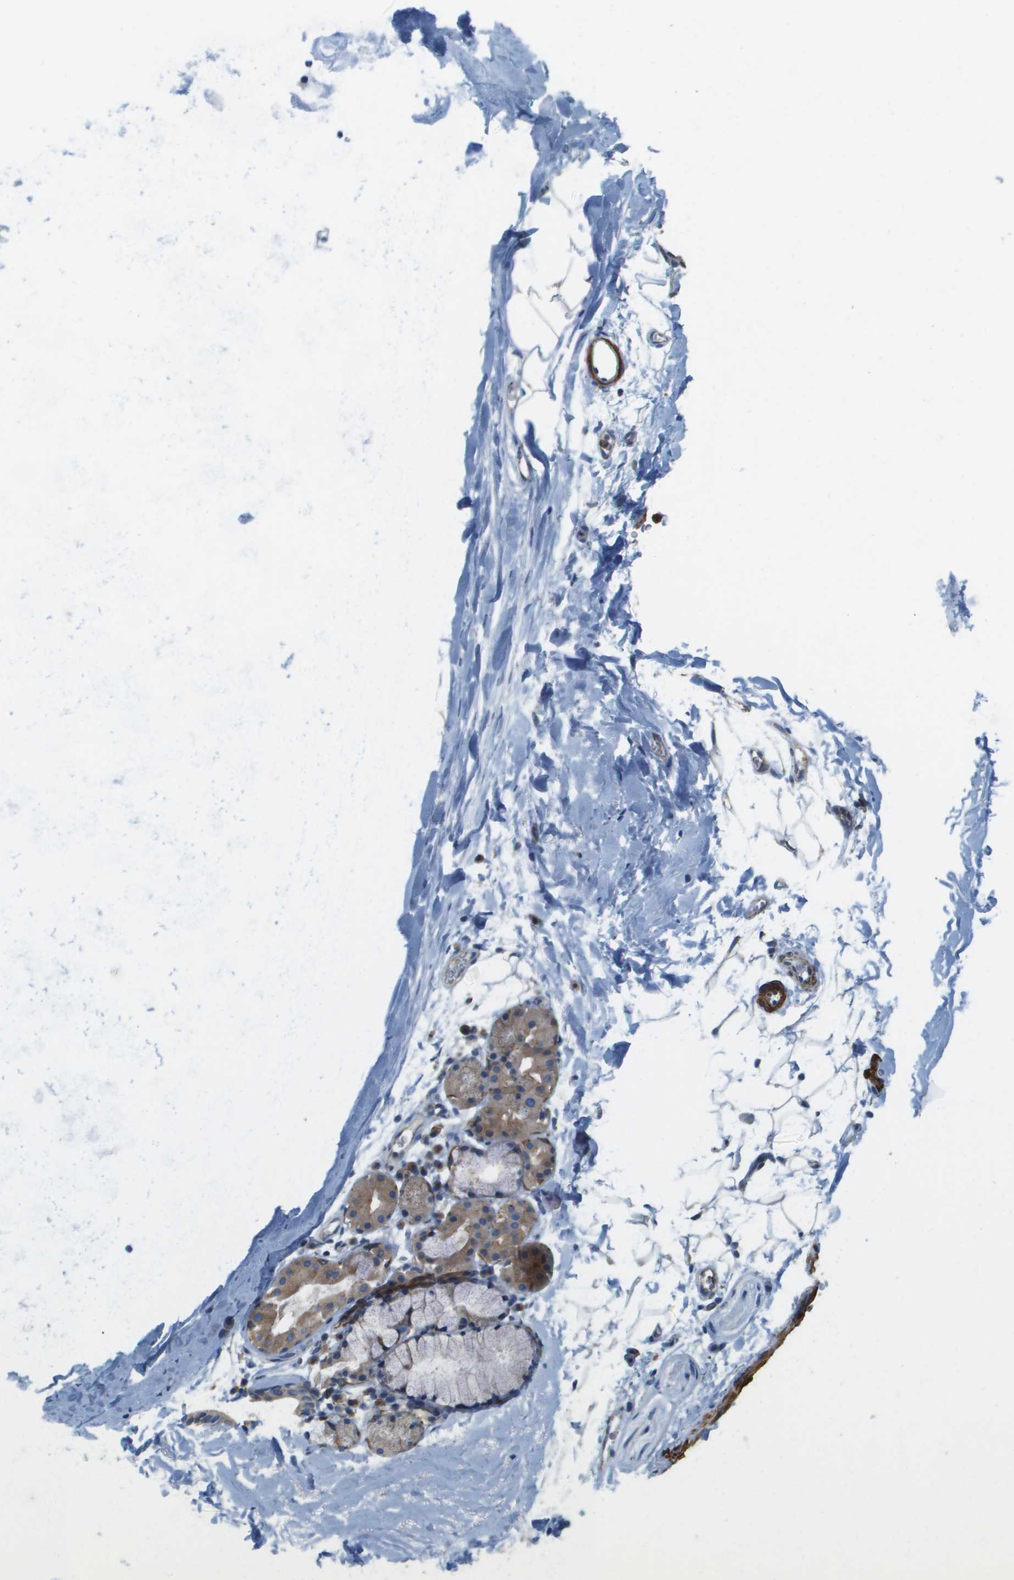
{"staining": {"intensity": "negative", "quantity": "none", "location": "none"}, "tissue": "adipose tissue", "cell_type": "Adipocytes", "image_type": "normal", "snomed": [{"axis": "morphology", "description": "Normal tissue, NOS"}, {"axis": "topography", "description": "Cartilage tissue"}, {"axis": "topography", "description": "Bronchus"}], "caption": "This is an IHC photomicrograph of unremarkable human adipose tissue. There is no positivity in adipocytes.", "gene": "MYH11", "patient": {"sex": "female", "age": 53}}